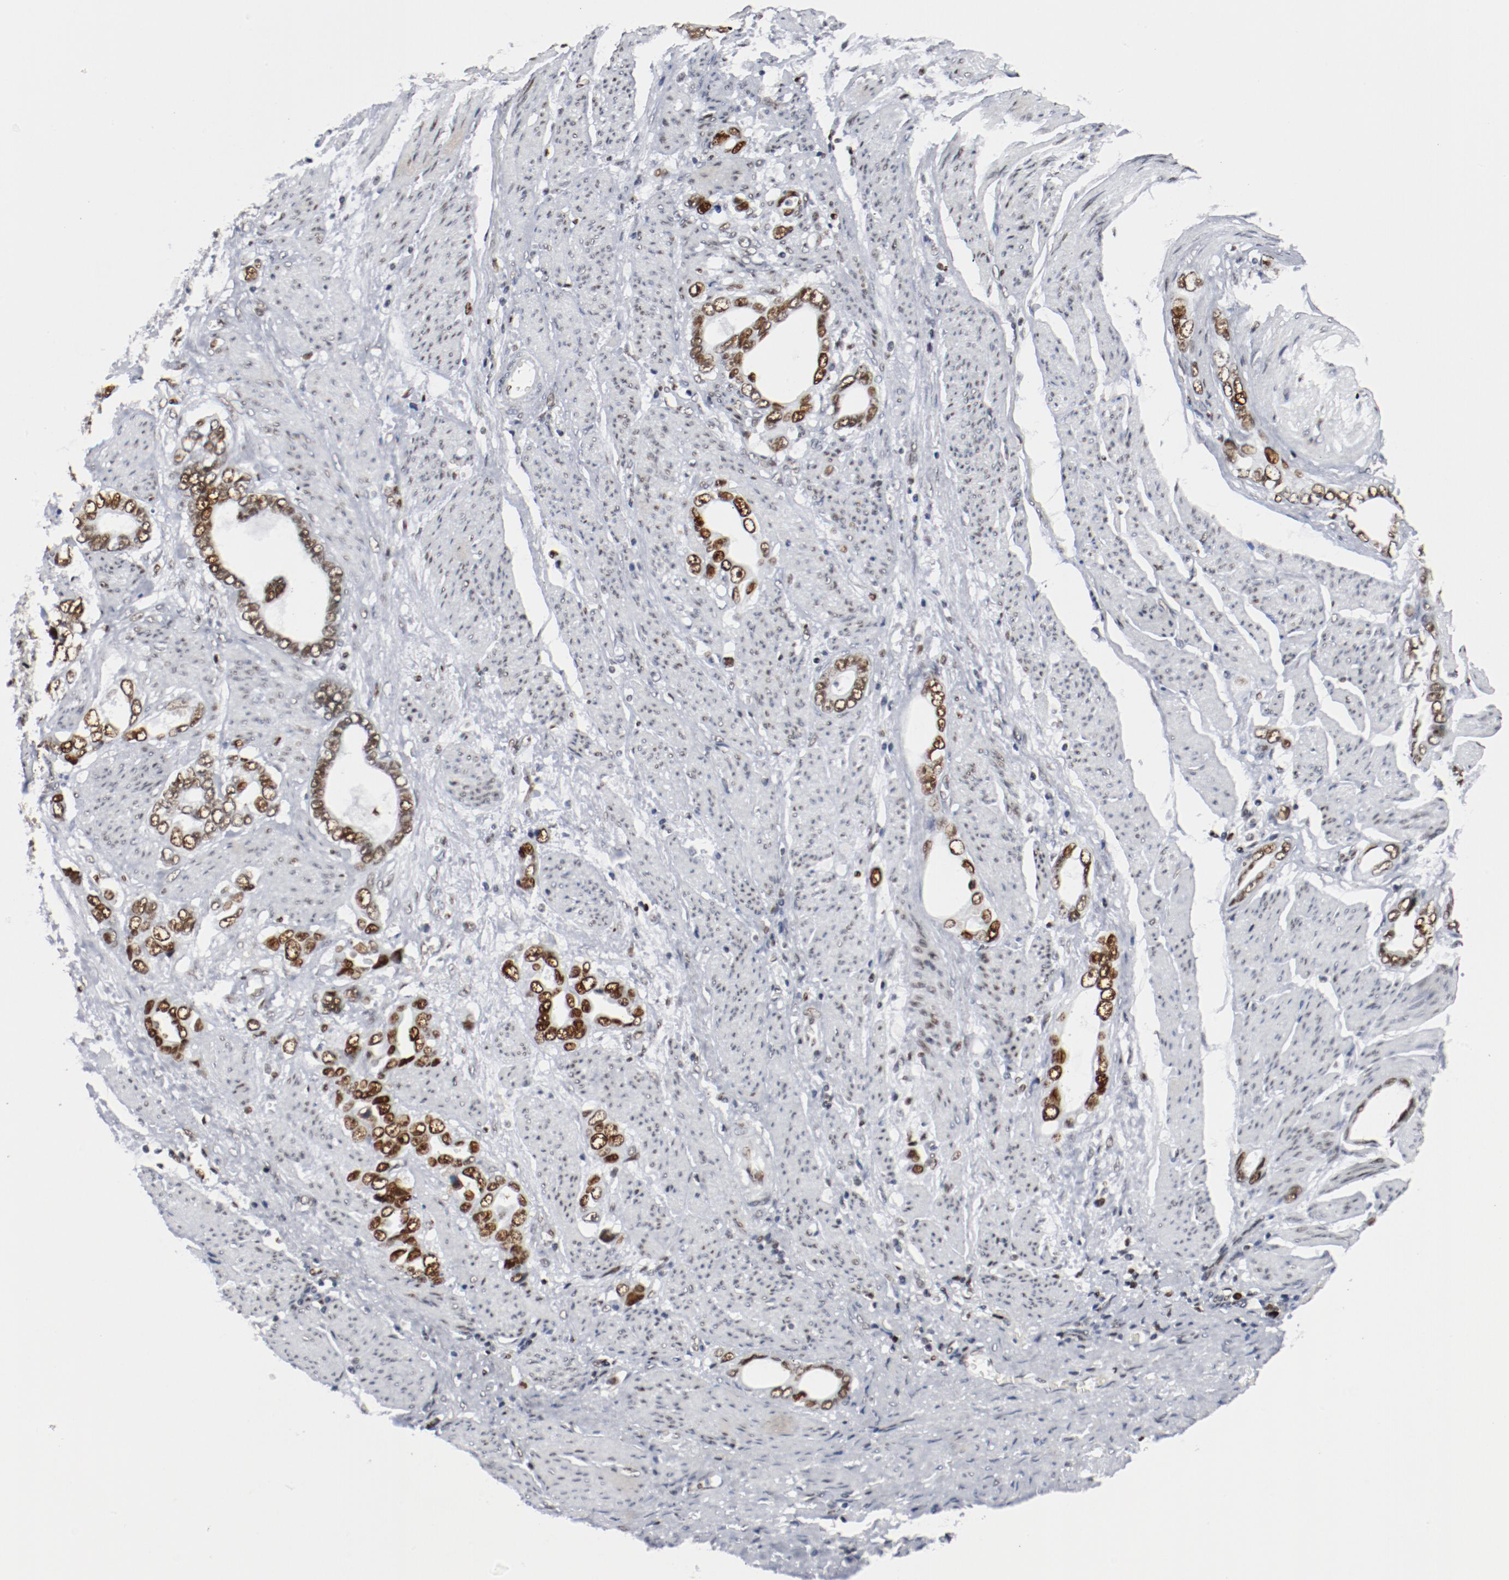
{"staining": {"intensity": "moderate", "quantity": ">75%", "location": "nuclear"}, "tissue": "stomach cancer", "cell_type": "Tumor cells", "image_type": "cancer", "snomed": [{"axis": "morphology", "description": "Adenocarcinoma, NOS"}, {"axis": "topography", "description": "Stomach"}], "caption": "Stomach cancer stained for a protein (brown) exhibits moderate nuclear positive expression in approximately >75% of tumor cells.", "gene": "POLD1", "patient": {"sex": "male", "age": 78}}